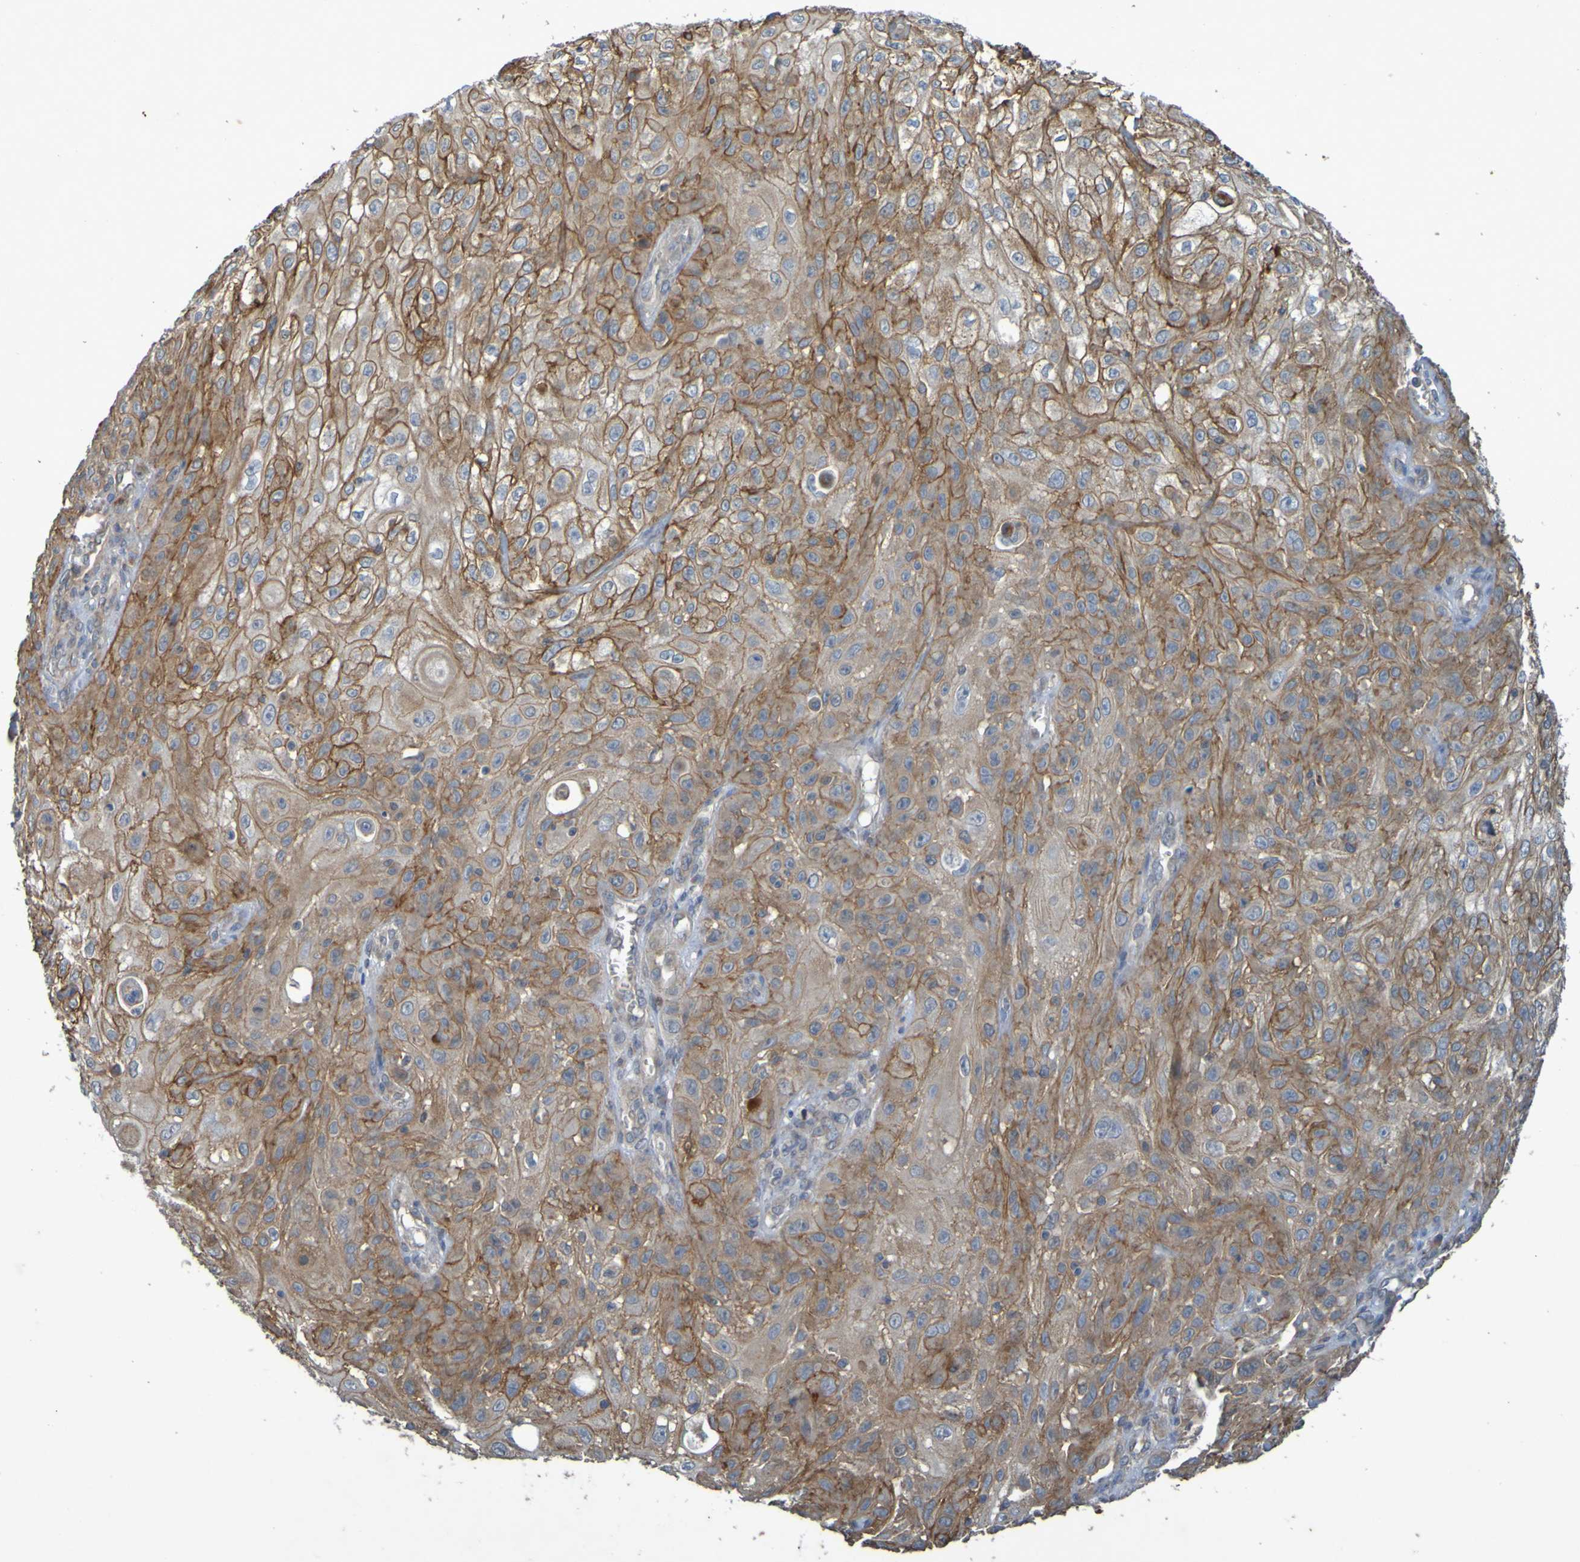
{"staining": {"intensity": "moderate", "quantity": ">75%", "location": "cytoplasmic/membranous"}, "tissue": "skin cancer", "cell_type": "Tumor cells", "image_type": "cancer", "snomed": [{"axis": "morphology", "description": "Squamous cell carcinoma, NOS"}, {"axis": "topography", "description": "Skin"}], "caption": "Moderate cytoplasmic/membranous expression is identified in approximately >75% of tumor cells in squamous cell carcinoma (skin). The protein of interest is stained brown, and the nuclei are stained in blue (DAB IHC with brightfield microscopy, high magnification).", "gene": "B3GAT2", "patient": {"sex": "male", "age": 75}}